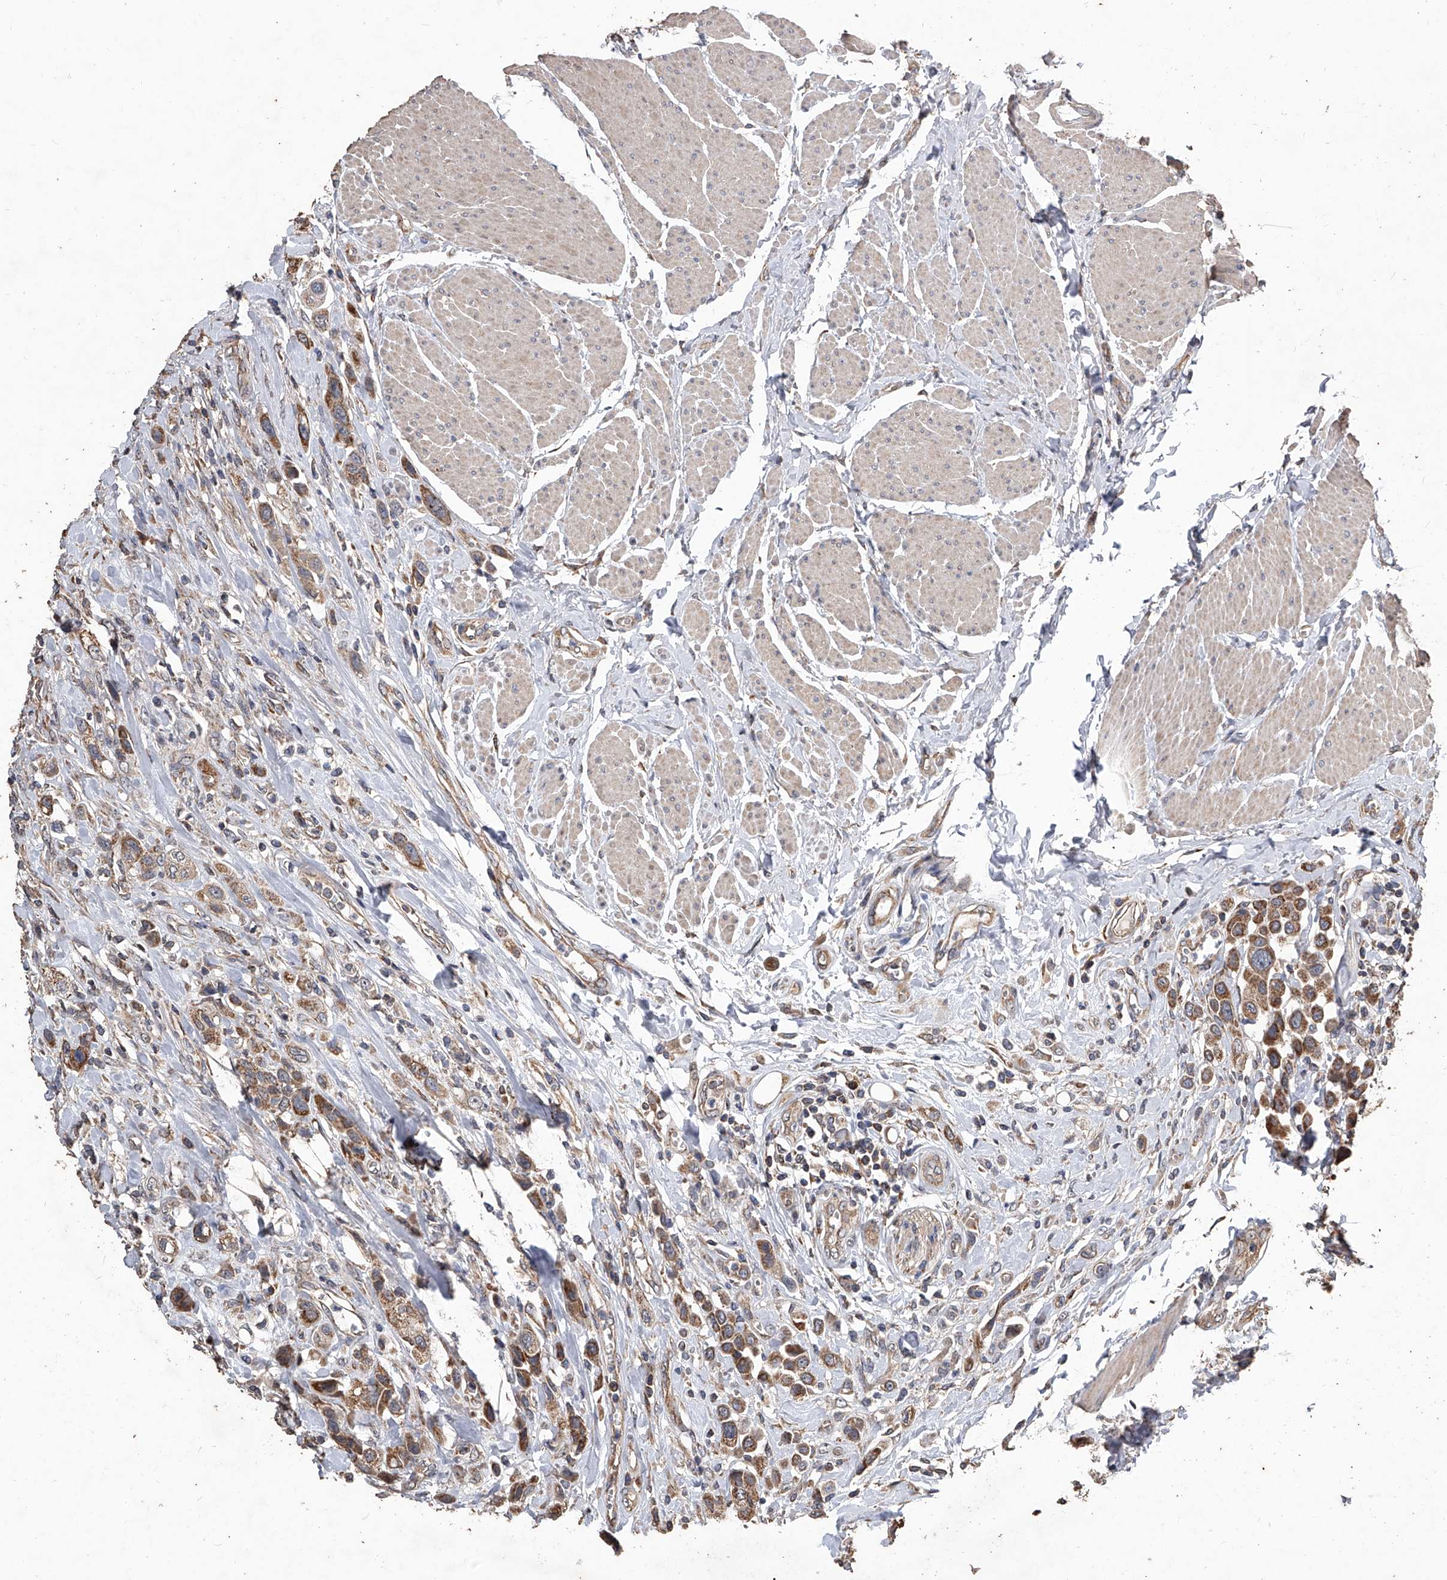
{"staining": {"intensity": "moderate", "quantity": ">75%", "location": "cytoplasmic/membranous"}, "tissue": "urothelial cancer", "cell_type": "Tumor cells", "image_type": "cancer", "snomed": [{"axis": "morphology", "description": "Urothelial carcinoma, High grade"}, {"axis": "topography", "description": "Urinary bladder"}], "caption": "High-grade urothelial carcinoma stained with a protein marker exhibits moderate staining in tumor cells.", "gene": "LTV1", "patient": {"sex": "male", "age": 50}}